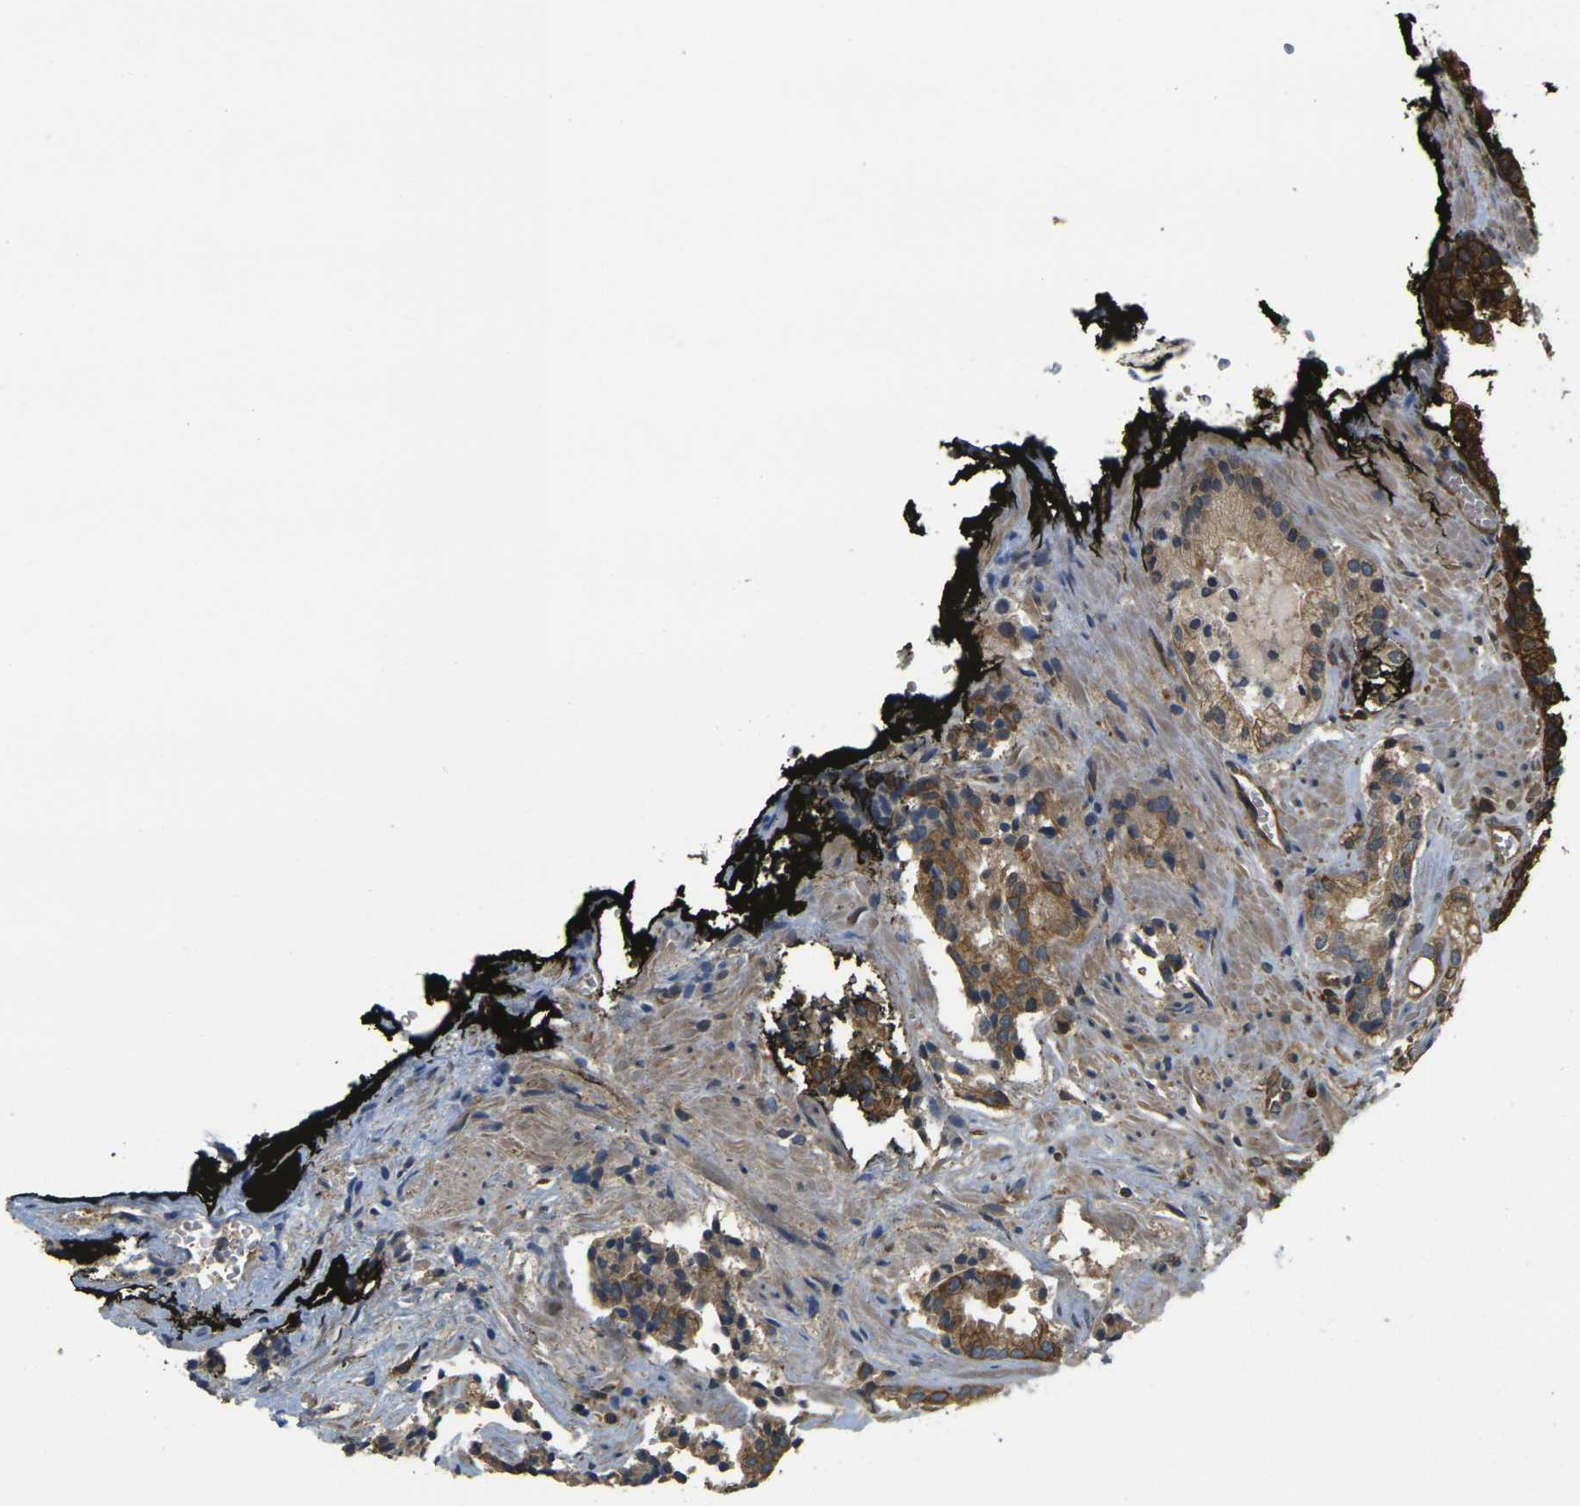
{"staining": {"intensity": "strong", "quantity": ">75%", "location": "cytoplasmic/membranous"}, "tissue": "prostate cancer", "cell_type": "Tumor cells", "image_type": "cancer", "snomed": [{"axis": "morphology", "description": "Adenocarcinoma, High grade"}, {"axis": "topography", "description": "Prostate"}], "caption": "Protein staining displays strong cytoplasmic/membranous staining in about >75% of tumor cells in prostate cancer (adenocarcinoma (high-grade)).", "gene": "CAST", "patient": {"sex": "male", "age": 58}}